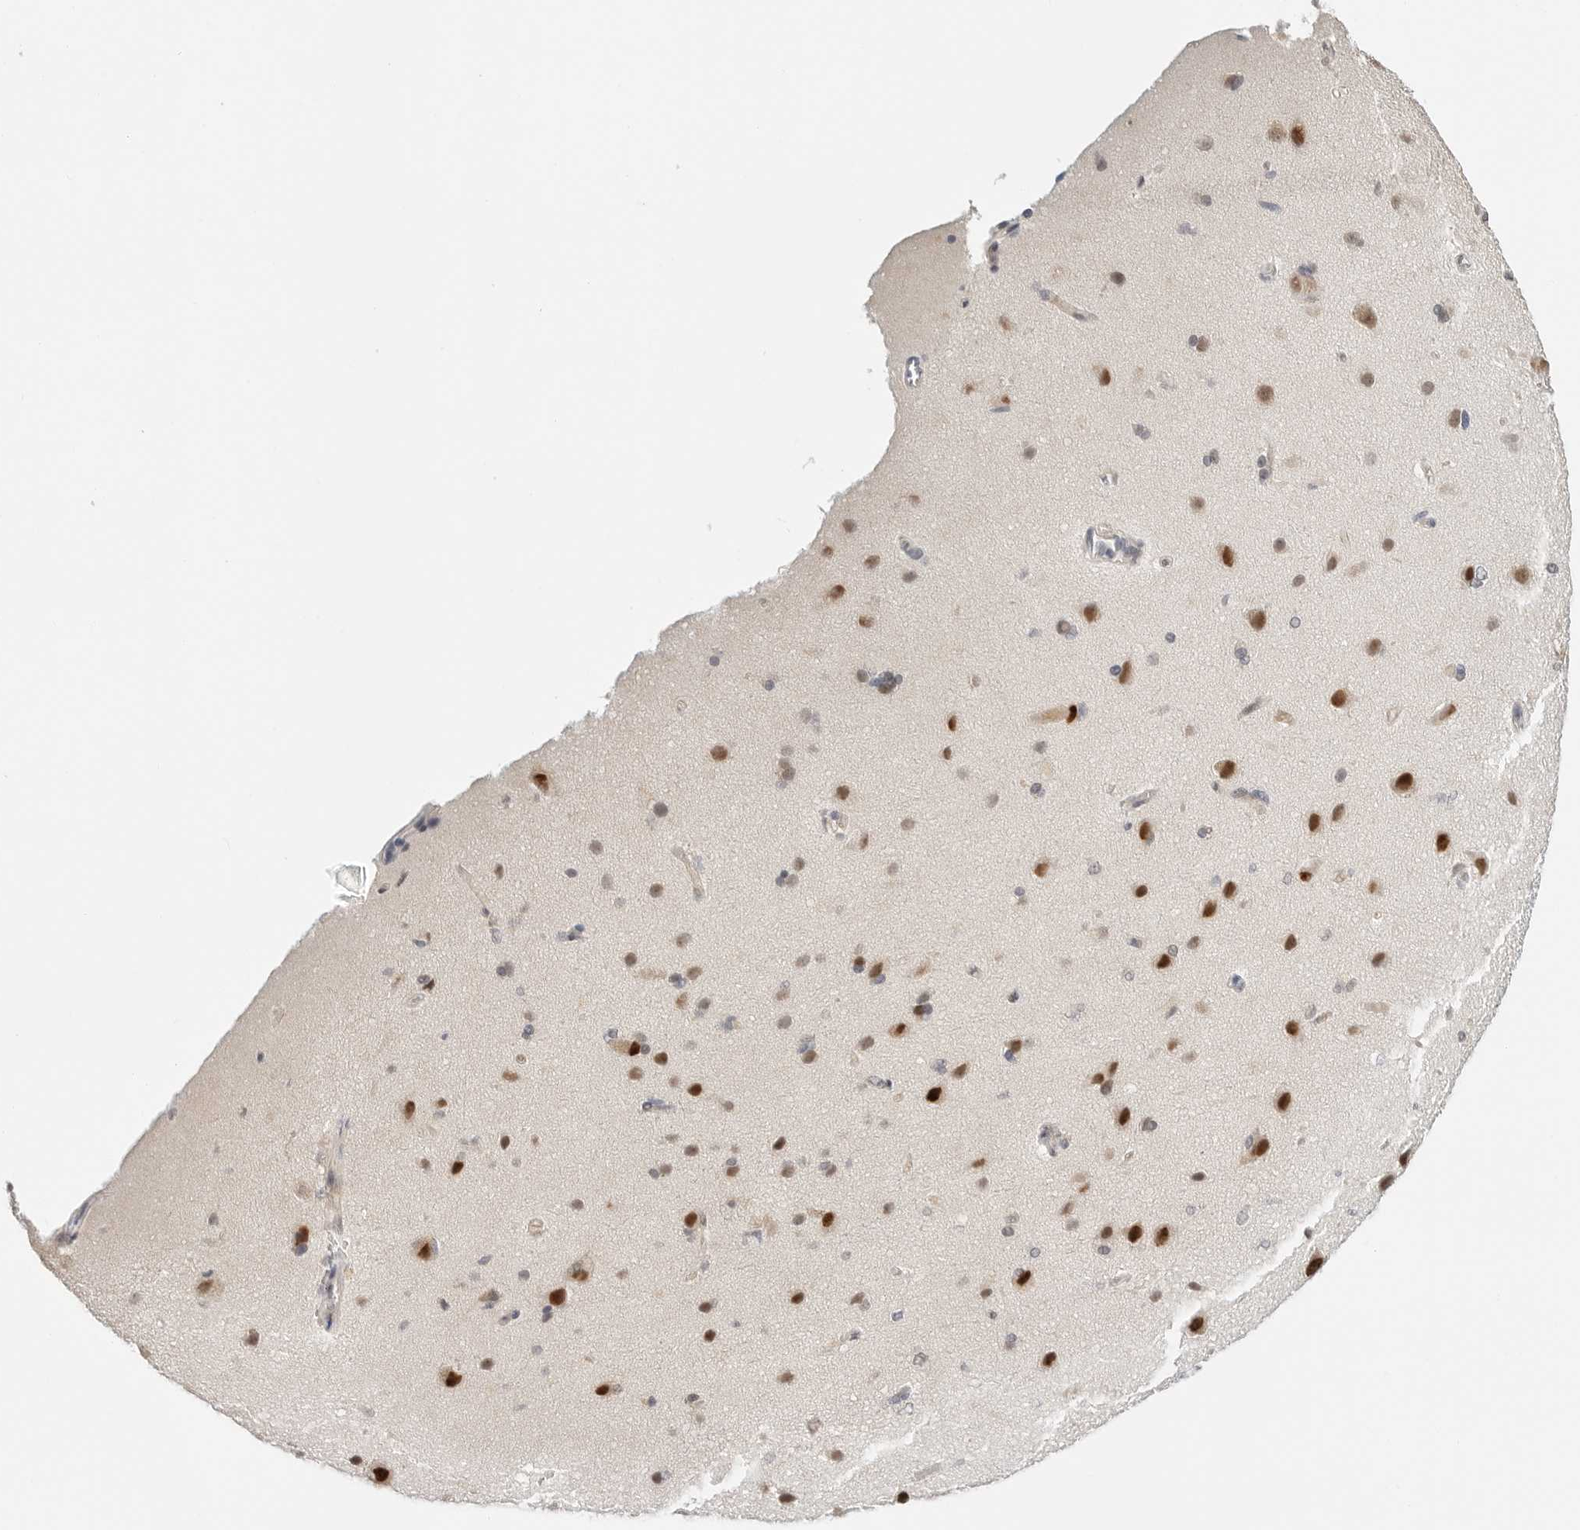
{"staining": {"intensity": "negative", "quantity": "none", "location": "none"}, "tissue": "cerebral cortex", "cell_type": "Endothelial cells", "image_type": "normal", "snomed": [{"axis": "morphology", "description": "Normal tissue, NOS"}, {"axis": "topography", "description": "Cerebral cortex"}], "caption": "A high-resolution photomicrograph shows immunohistochemistry (IHC) staining of unremarkable cerebral cortex, which reveals no significant staining in endothelial cells. (Brightfield microscopy of DAB (3,3'-diaminobenzidine) immunohistochemistry (IHC) at high magnification).", "gene": "TSEN2", "patient": {"sex": "male", "age": 62}}